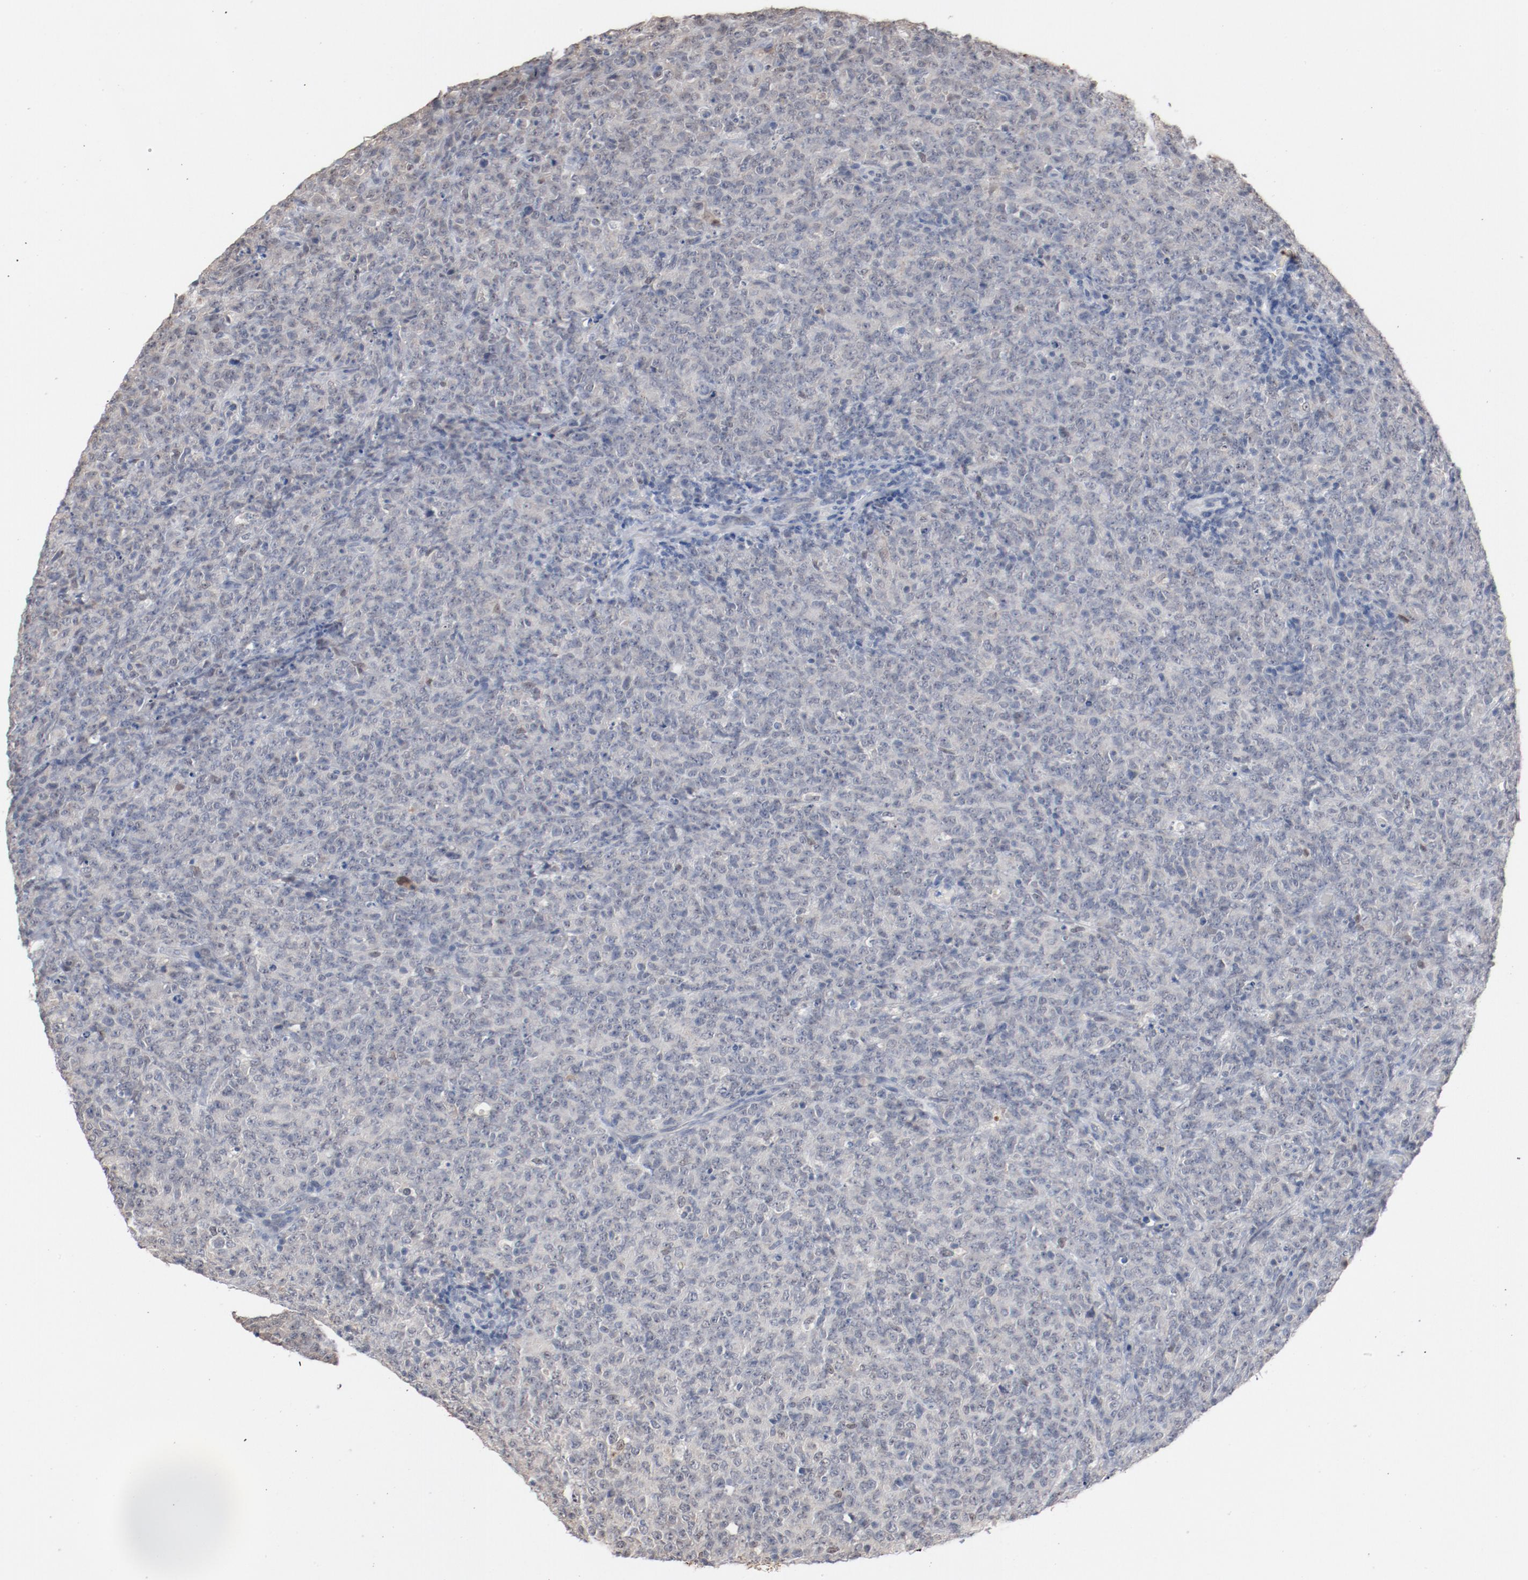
{"staining": {"intensity": "negative", "quantity": "none", "location": "none"}, "tissue": "lymphoma", "cell_type": "Tumor cells", "image_type": "cancer", "snomed": [{"axis": "morphology", "description": "Malignant lymphoma, non-Hodgkin's type, High grade"}, {"axis": "topography", "description": "Tonsil"}], "caption": "Lymphoma stained for a protein using IHC demonstrates no expression tumor cells.", "gene": "ERICH1", "patient": {"sex": "female", "age": 36}}